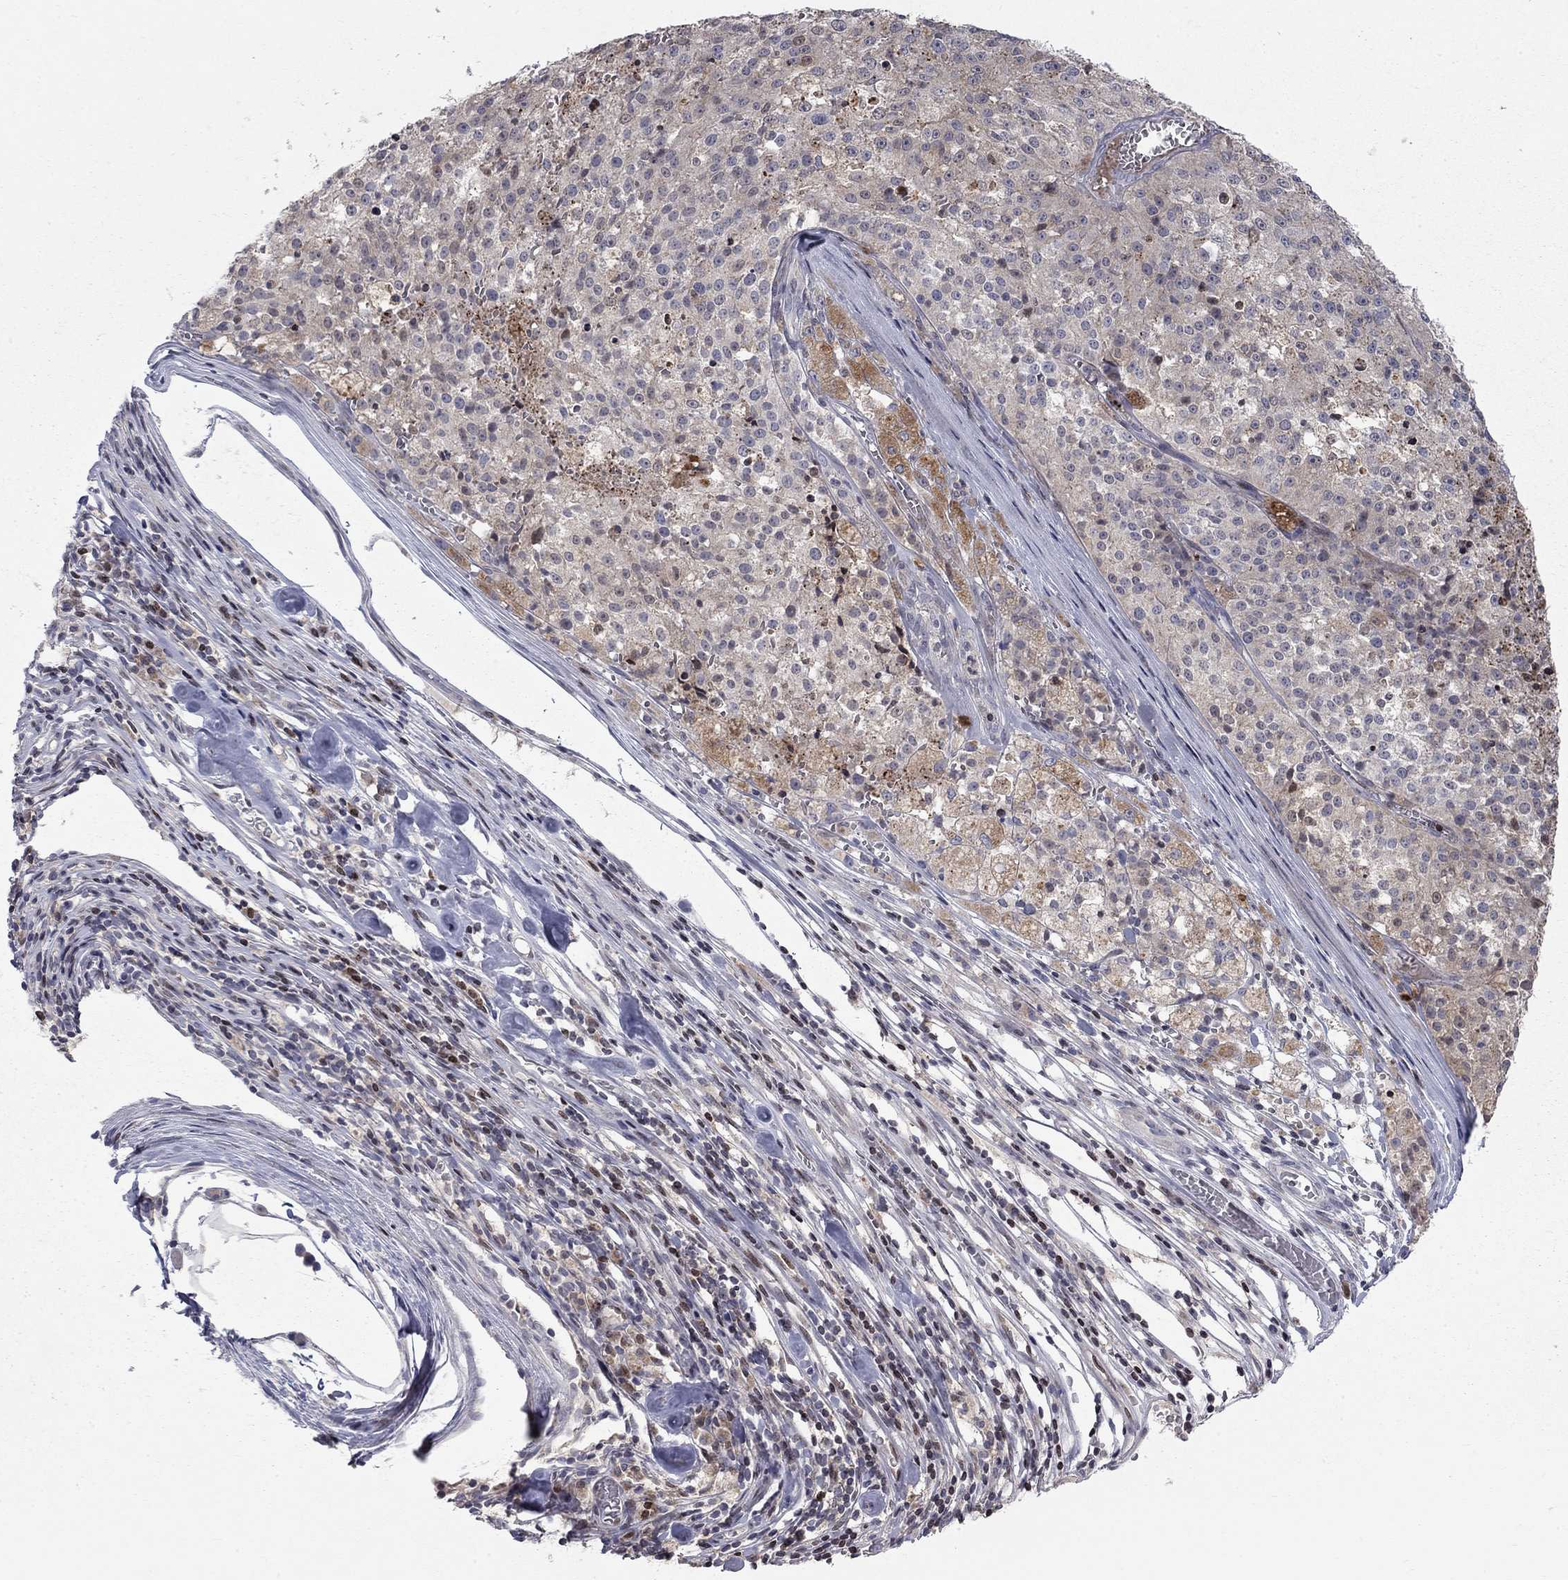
{"staining": {"intensity": "strong", "quantity": "<25%", "location": "cytoplasmic/membranous"}, "tissue": "melanoma", "cell_type": "Tumor cells", "image_type": "cancer", "snomed": [{"axis": "morphology", "description": "Malignant melanoma, Metastatic site"}, {"axis": "topography", "description": "Lymph node"}], "caption": "DAB immunohistochemical staining of human malignant melanoma (metastatic site) demonstrates strong cytoplasmic/membranous protein positivity in approximately <25% of tumor cells. Using DAB (3,3'-diaminobenzidine) (brown) and hematoxylin (blue) stains, captured at high magnification using brightfield microscopy.", "gene": "ERN2", "patient": {"sex": "female", "age": 64}}